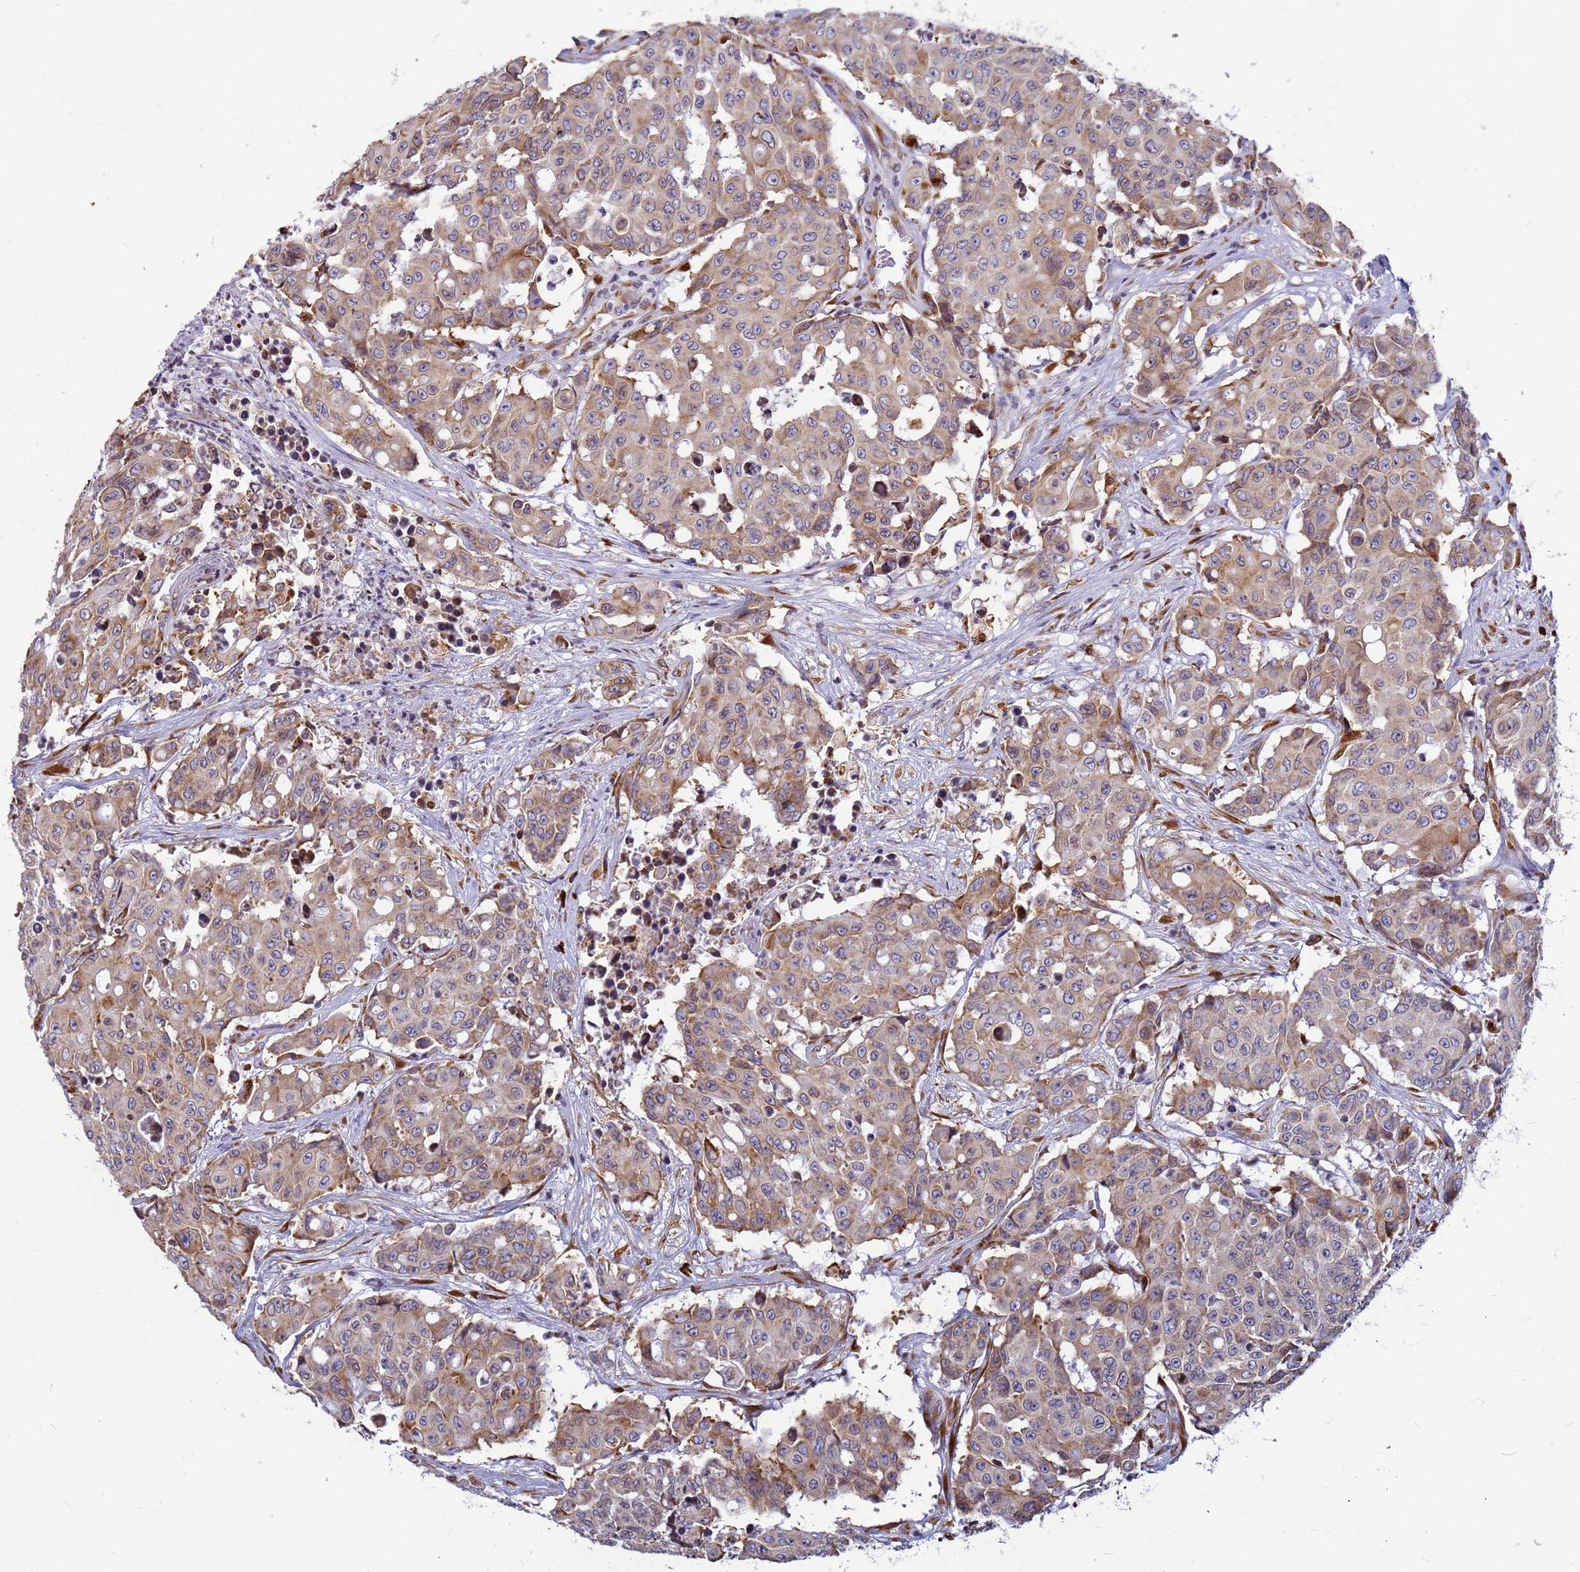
{"staining": {"intensity": "moderate", "quantity": "25%-75%", "location": "cytoplasmic/membranous"}, "tissue": "colorectal cancer", "cell_type": "Tumor cells", "image_type": "cancer", "snomed": [{"axis": "morphology", "description": "Adenocarcinoma, NOS"}, {"axis": "topography", "description": "Colon"}], "caption": "Human adenocarcinoma (colorectal) stained with a protein marker reveals moderate staining in tumor cells.", "gene": "SSR4", "patient": {"sex": "male", "age": 51}}